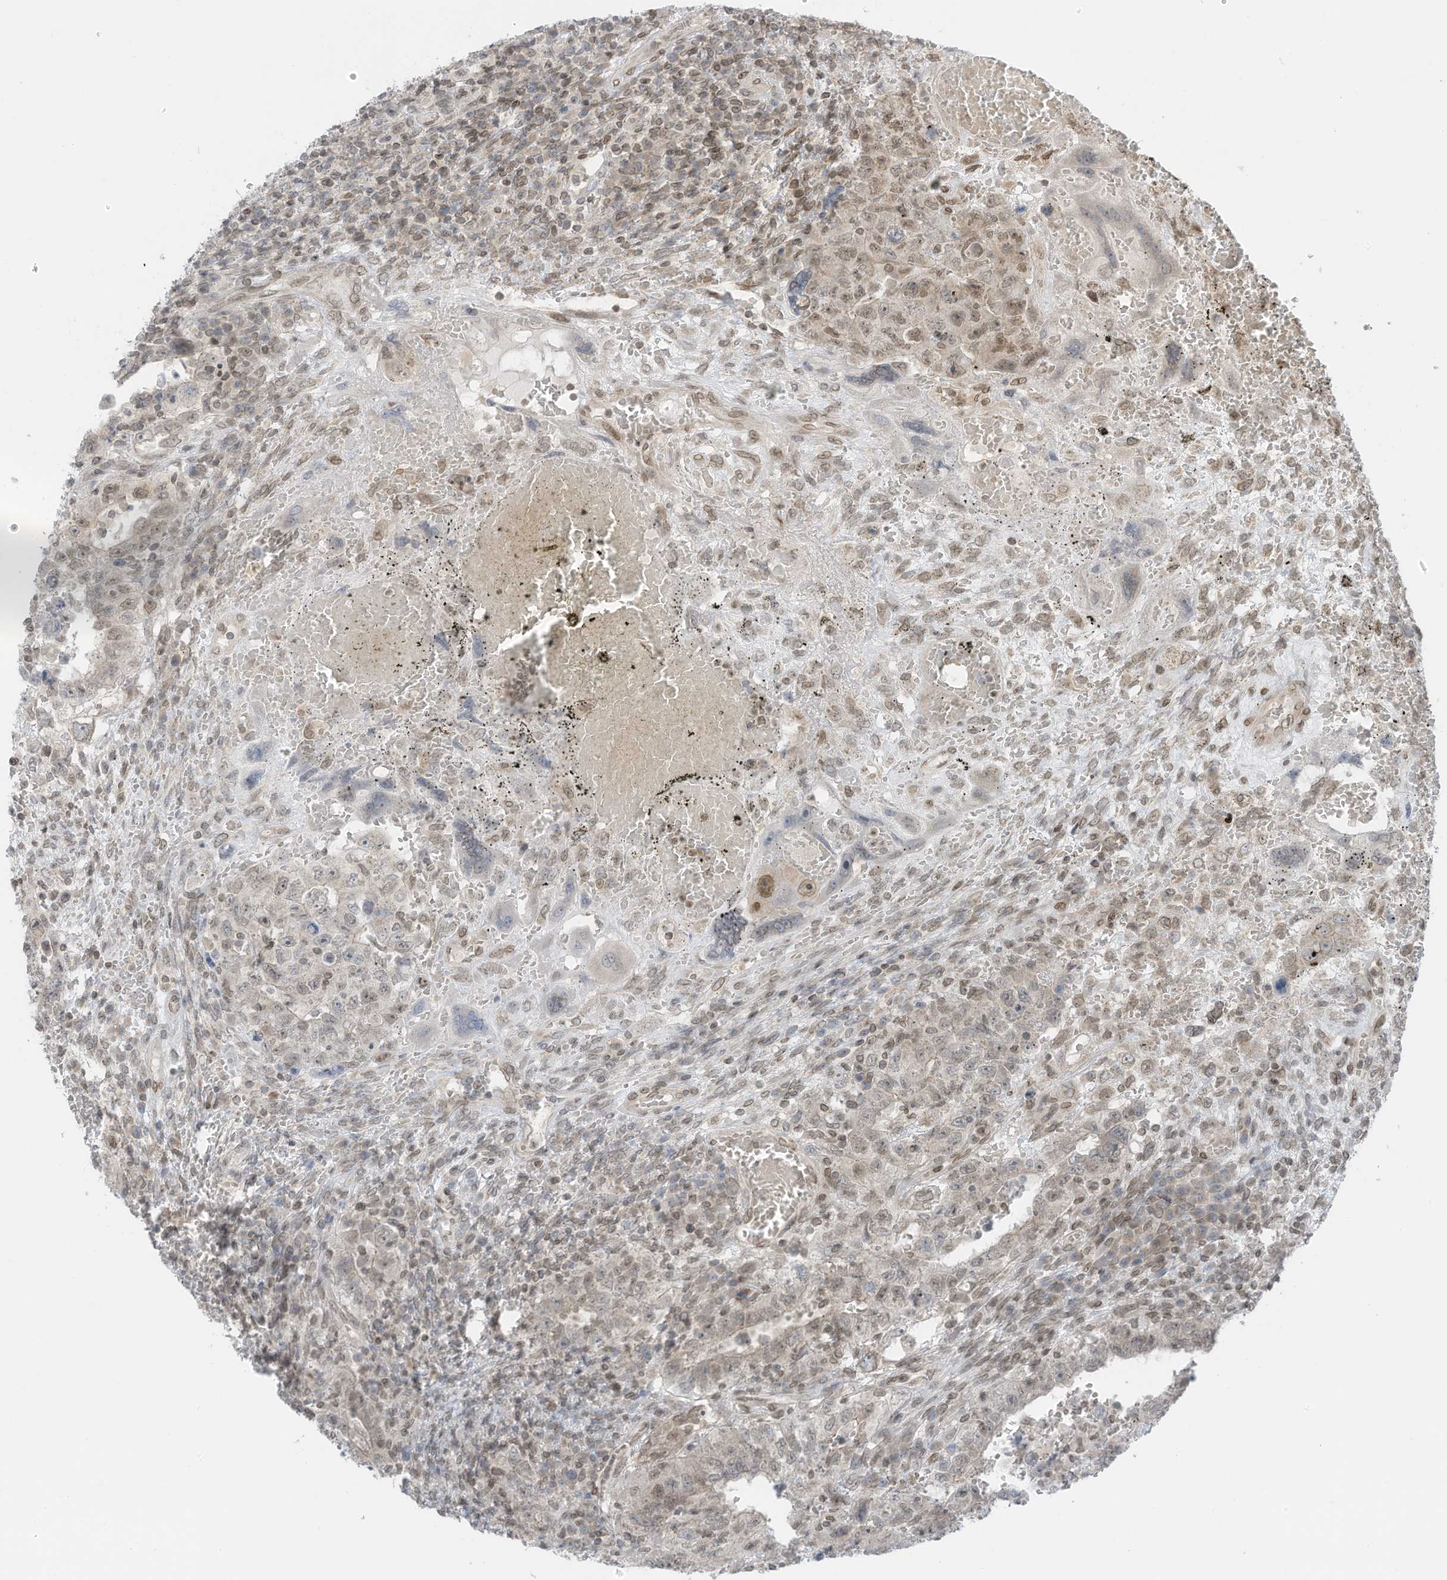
{"staining": {"intensity": "negative", "quantity": "none", "location": "none"}, "tissue": "testis cancer", "cell_type": "Tumor cells", "image_type": "cancer", "snomed": [{"axis": "morphology", "description": "Carcinoma, Embryonal, NOS"}, {"axis": "topography", "description": "Testis"}], "caption": "IHC histopathology image of human testis cancer stained for a protein (brown), which reveals no expression in tumor cells.", "gene": "RABL3", "patient": {"sex": "male", "age": 26}}